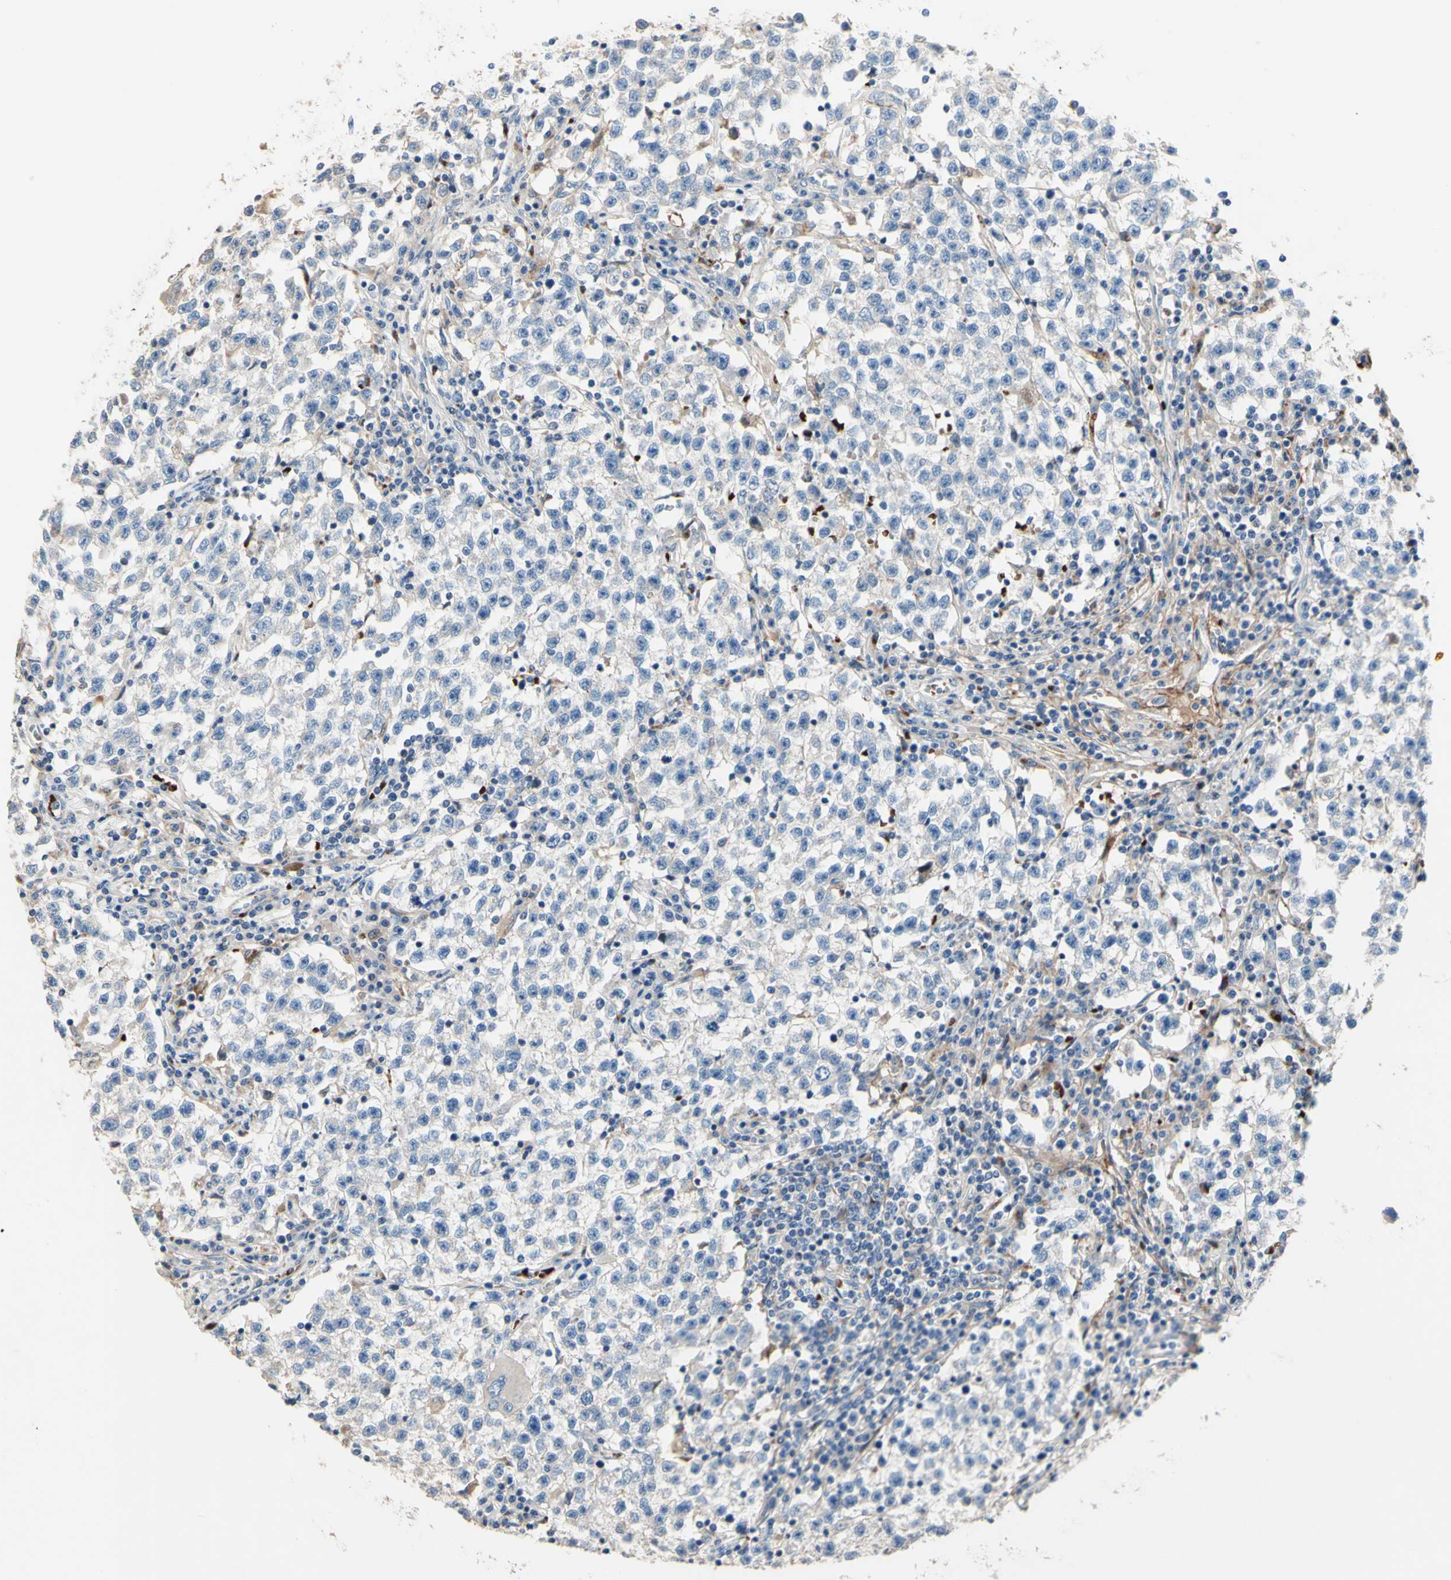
{"staining": {"intensity": "negative", "quantity": "none", "location": "none"}, "tissue": "testis cancer", "cell_type": "Tumor cells", "image_type": "cancer", "snomed": [{"axis": "morphology", "description": "Seminoma, NOS"}, {"axis": "topography", "description": "Testis"}], "caption": "Immunohistochemistry micrograph of seminoma (testis) stained for a protein (brown), which reveals no expression in tumor cells.", "gene": "CDON", "patient": {"sex": "male", "age": 22}}